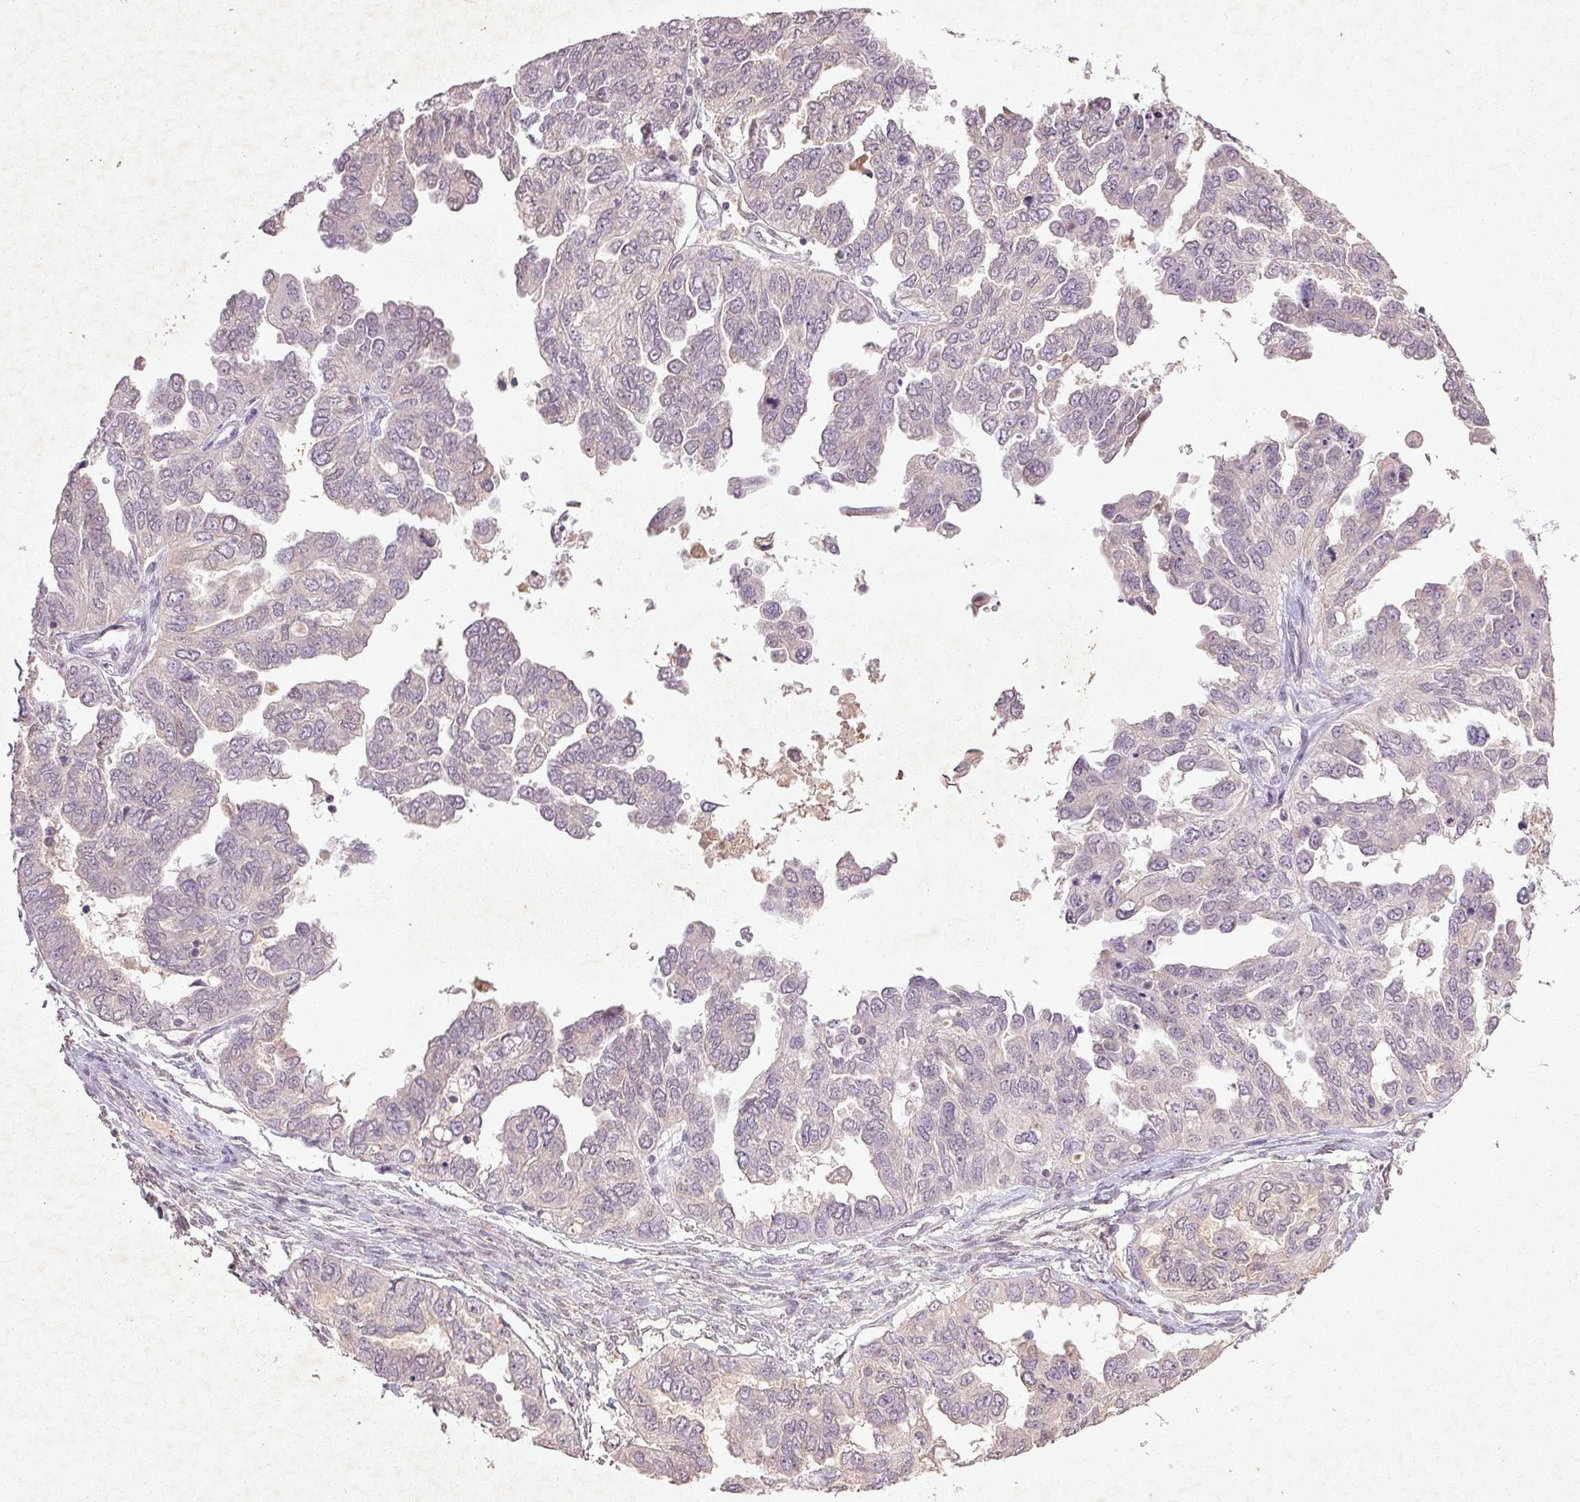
{"staining": {"intensity": "negative", "quantity": "none", "location": "none"}, "tissue": "ovarian cancer", "cell_type": "Tumor cells", "image_type": "cancer", "snomed": [{"axis": "morphology", "description": "Cystadenocarcinoma, serous, NOS"}, {"axis": "topography", "description": "Ovary"}], "caption": "This is an immunohistochemistry (IHC) photomicrograph of ovarian cancer (serous cystadenocarcinoma). There is no expression in tumor cells.", "gene": "FAM168B", "patient": {"sex": "female", "age": 53}}